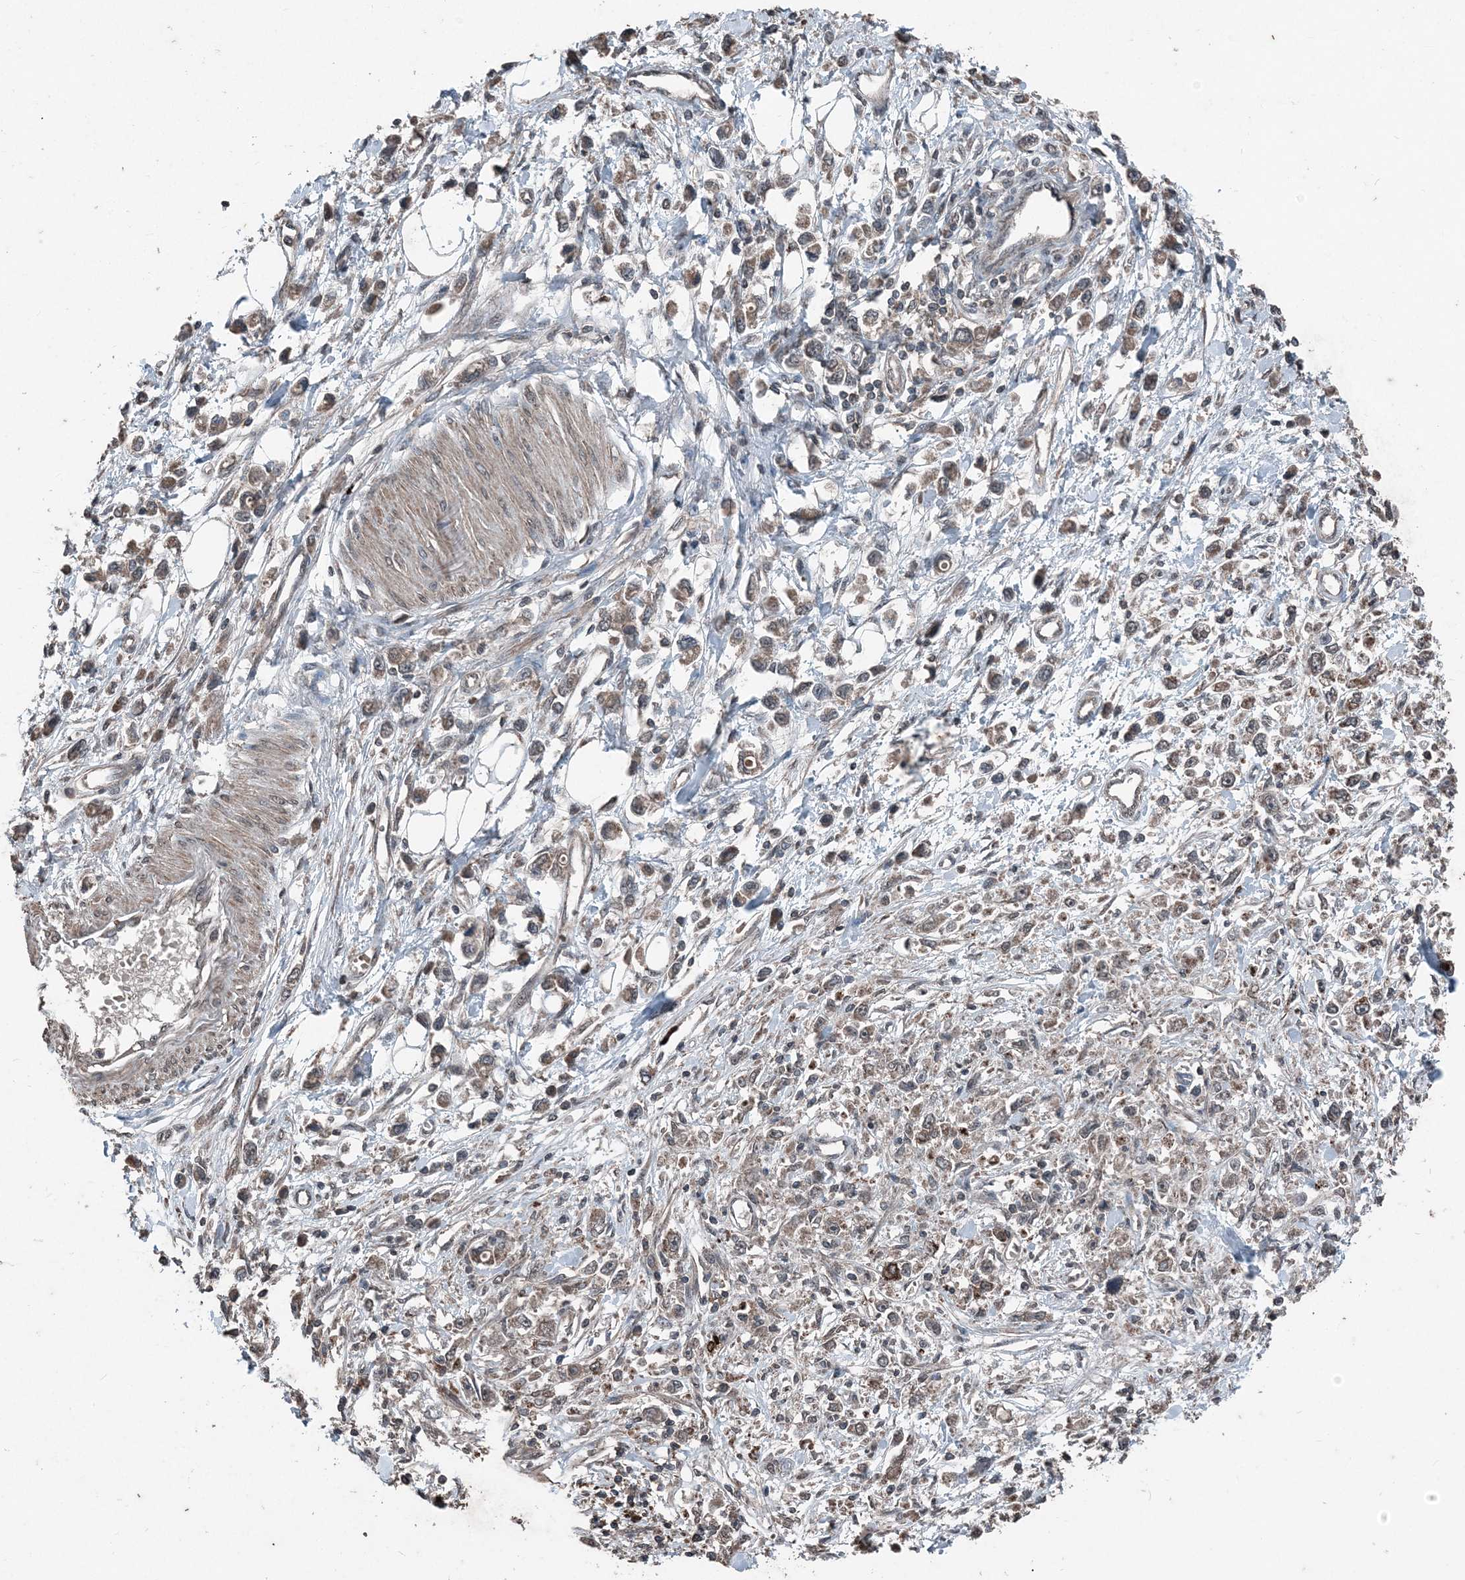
{"staining": {"intensity": "weak", "quantity": "<25%", "location": "cytoplasmic/membranous"}, "tissue": "stomach cancer", "cell_type": "Tumor cells", "image_type": "cancer", "snomed": [{"axis": "morphology", "description": "Adenocarcinoma, NOS"}, {"axis": "topography", "description": "Stomach"}], "caption": "The micrograph exhibits no staining of tumor cells in stomach cancer (adenocarcinoma).", "gene": "CFL1", "patient": {"sex": "female", "age": 59}}